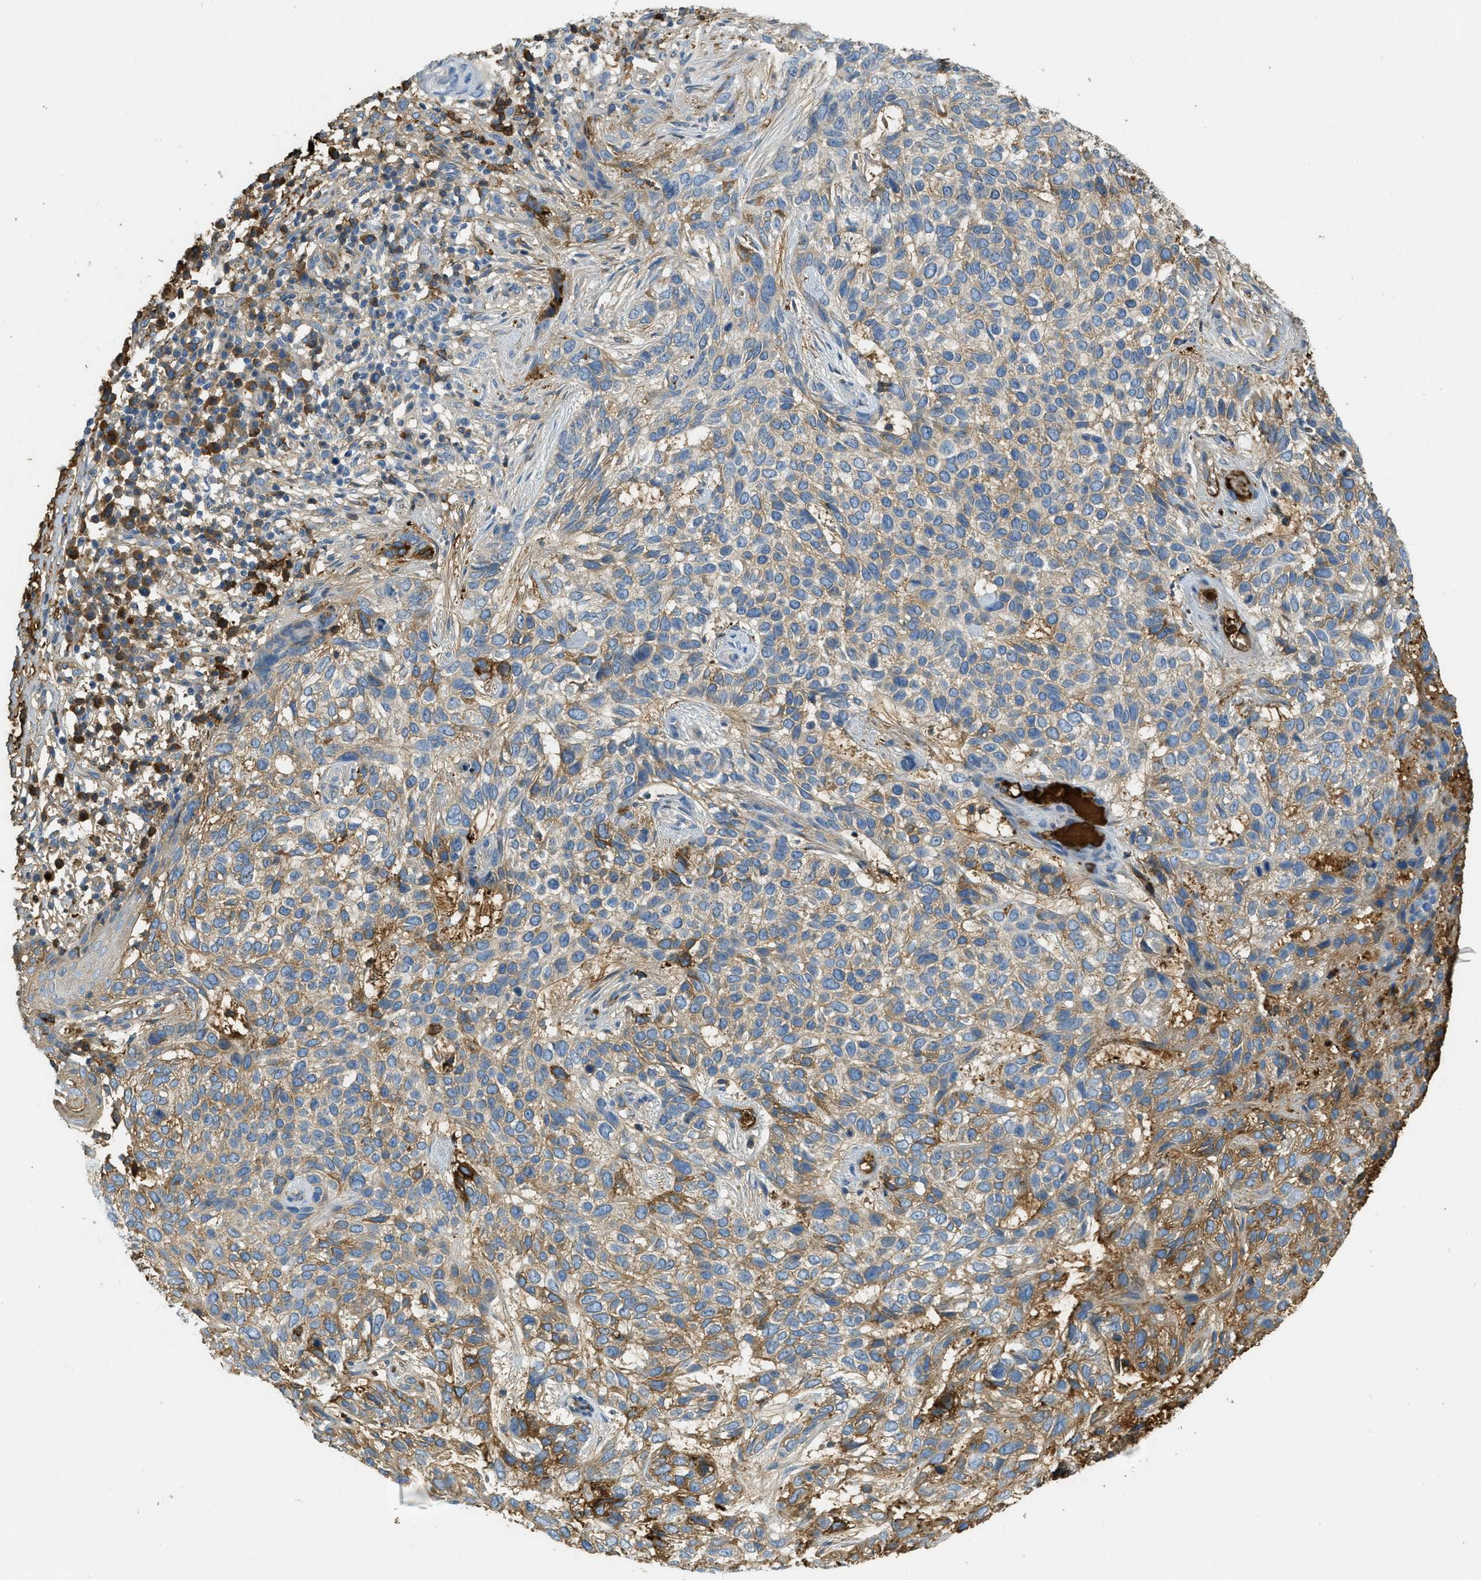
{"staining": {"intensity": "moderate", "quantity": ">75%", "location": "cytoplasmic/membranous"}, "tissue": "skin cancer", "cell_type": "Tumor cells", "image_type": "cancer", "snomed": [{"axis": "morphology", "description": "Normal tissue, NOS"}, {"axis": "morphology", "description": "Basal cell carcinoma"}, {"axis": "topography", "description": "Skin"}], "caption": "Approximately >75% of tumor cells in skin cancer (basal cell carcinoma) demonstrate moderate cytoplasmic/membranous protein staining as visualized by brown immunohistochemical staining.", "gene": "PRTN3", "patient": {"sex": "male", "age": 79}}